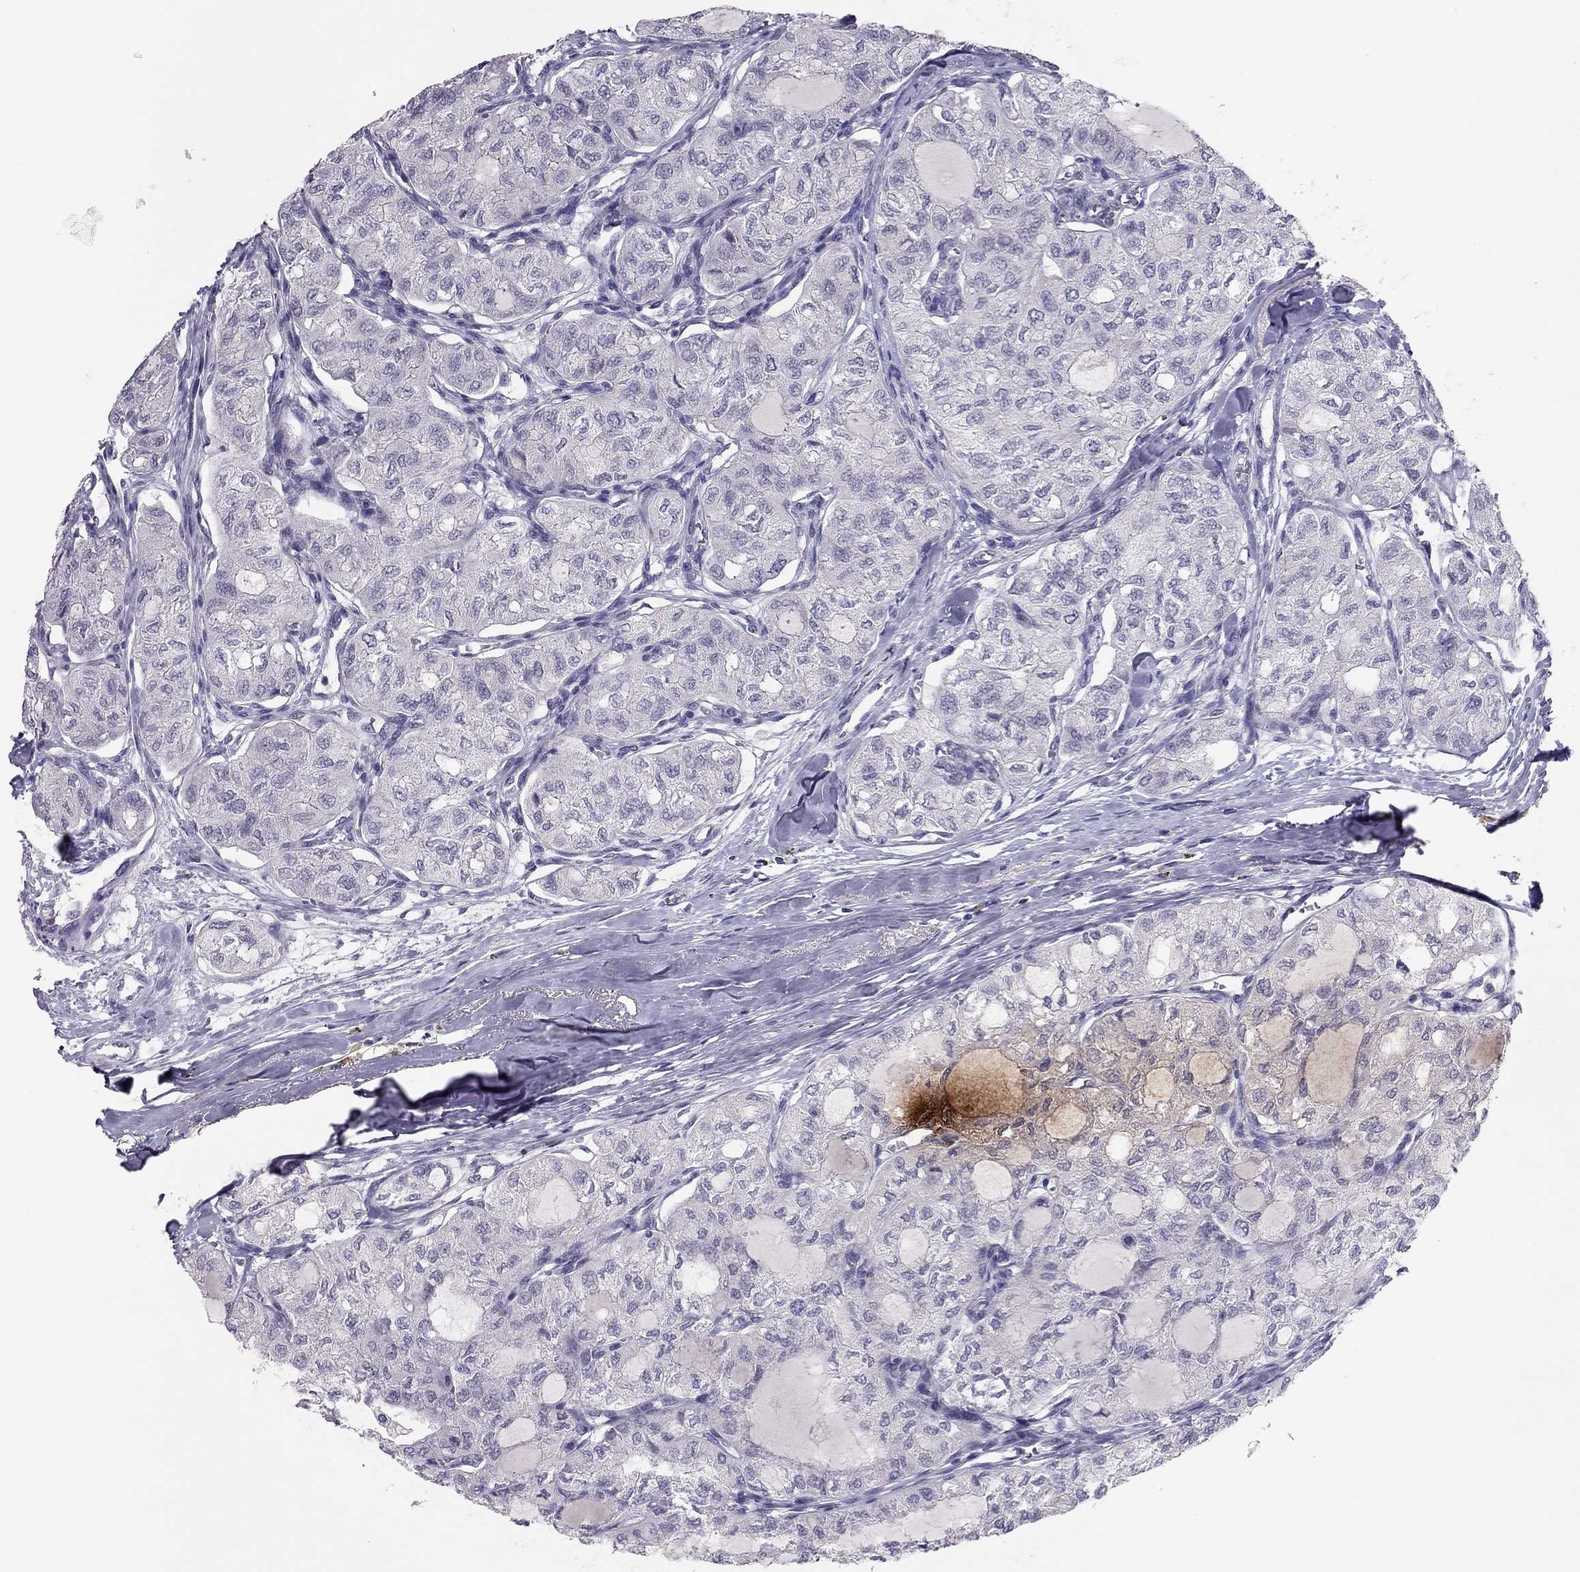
{"staining": {"intensity": "negative", "quantity": "none", "location": "none"}, "tissue": "thyroid cancer", "cell_type": "Tumor cells", "image_type": "cancer", "snomed": [{"axis": "morphology", "description": "Follicular adenoma carcinoma, NOS"}, {"axis": "topography", "description": "Thyroid gland"}], "caption": "DAB (3,3'-diaminobenzidine) immunohistochemical staining of follicular adenoma carcinoma (thyroid) shows no significant expression in tumor cells. (DAB immunohistochemistry (IHC) visualized using brightfield microscopy, high magnification).", "gene": "ADORA2A", "patient": {"sex": "male", "age": 75}}